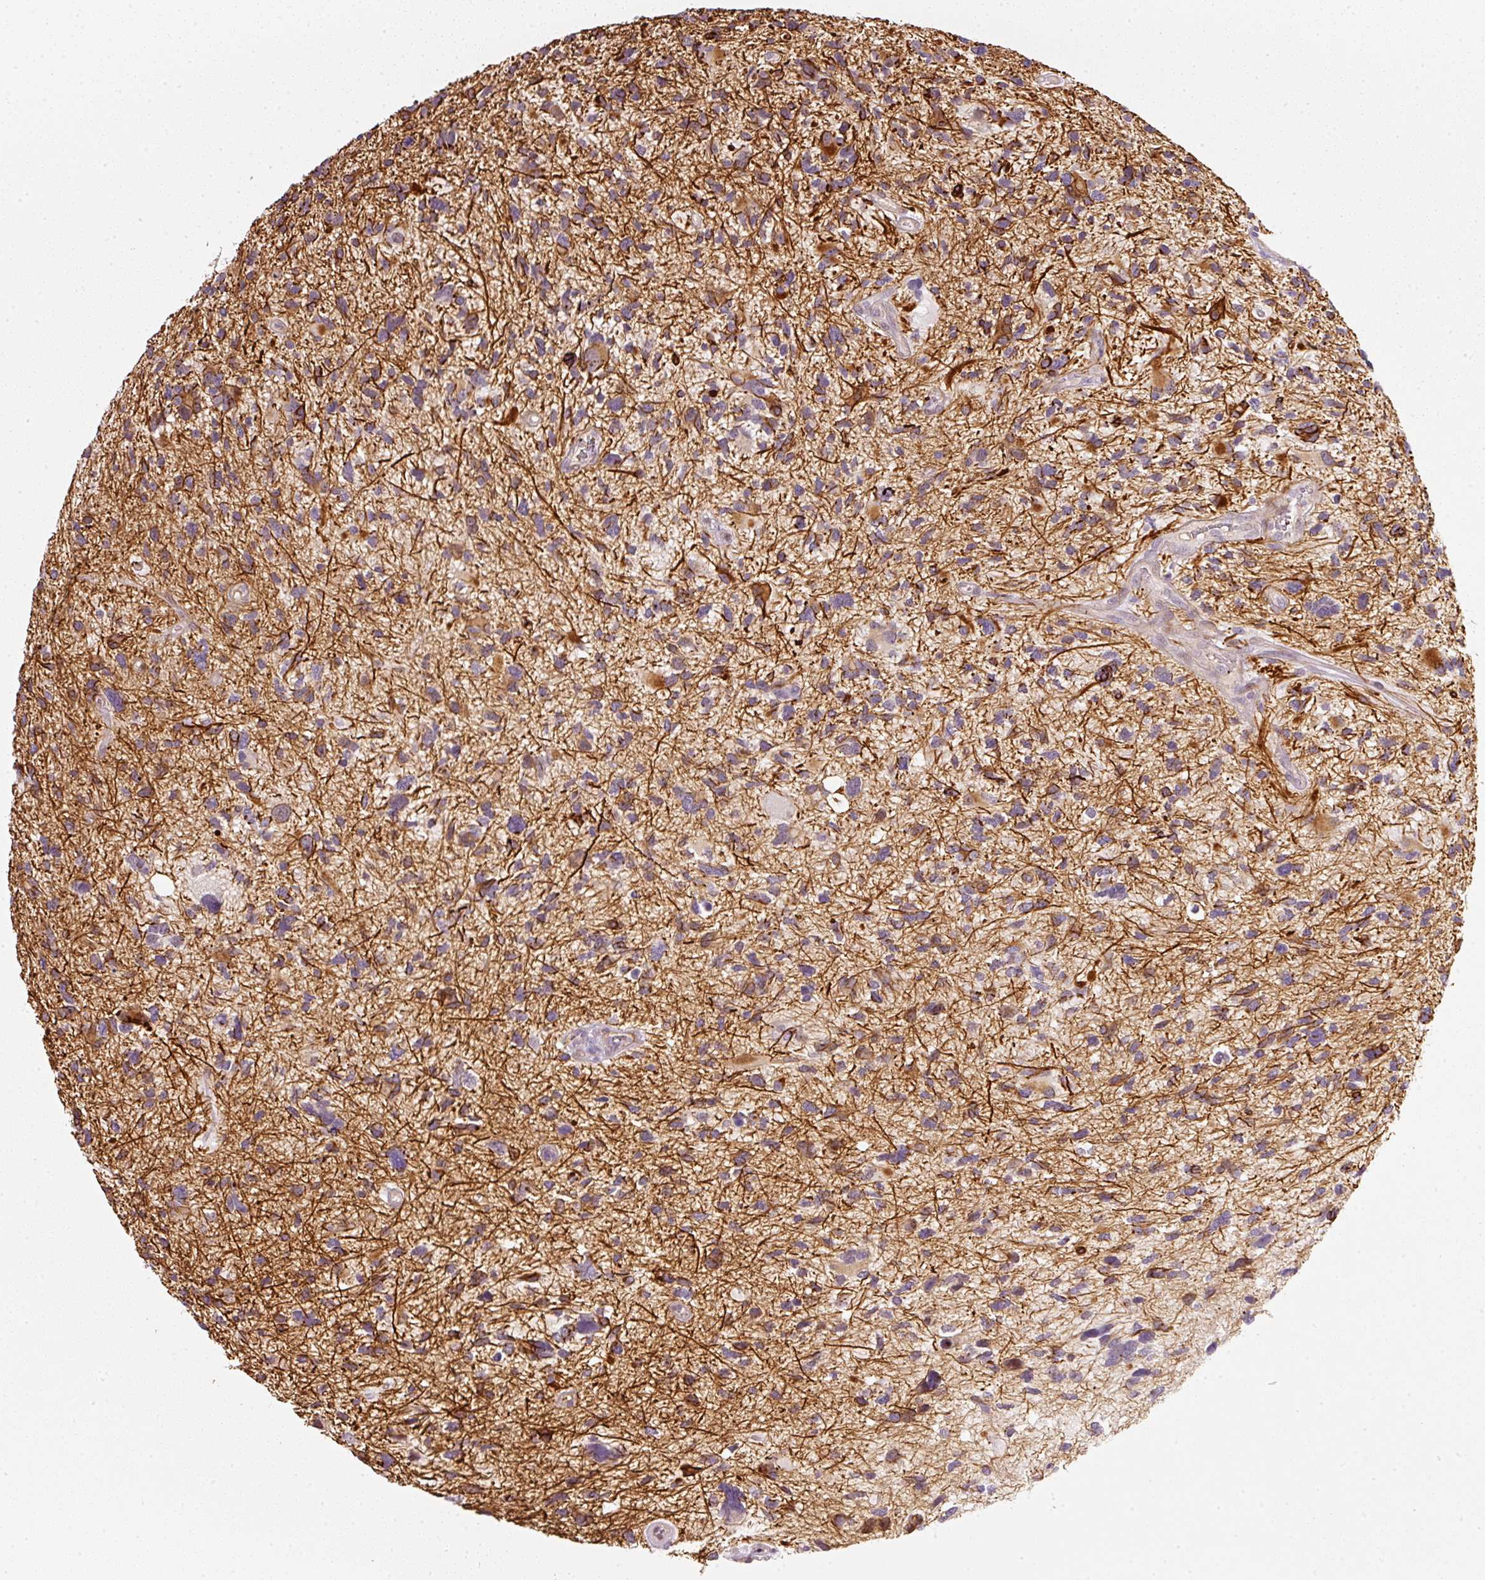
{"staining": {"intensity": "strong", "quantity": "<25%", "location": "cytoplasmic/membranous"}, "tissue": "glioma", "cell_type": "Tumor cells", "image_type": "cancer", "snomed": [{"axis": "morphology", "description": "Glioma, malignant, High grade"}, {"axis": "topography", "description": "Brain"}], "caption": "DAB immunohistochemical staining of human malignant glioma (high-grade) exhibits strong cytoplasmic/membranous protein staining in approximately <25% of tumor cells. The protein is shown in brown color, while the nuclei are stained blue.", "gene": "TOGARAM1", "patient": {"sex": "female", "age": 11}}